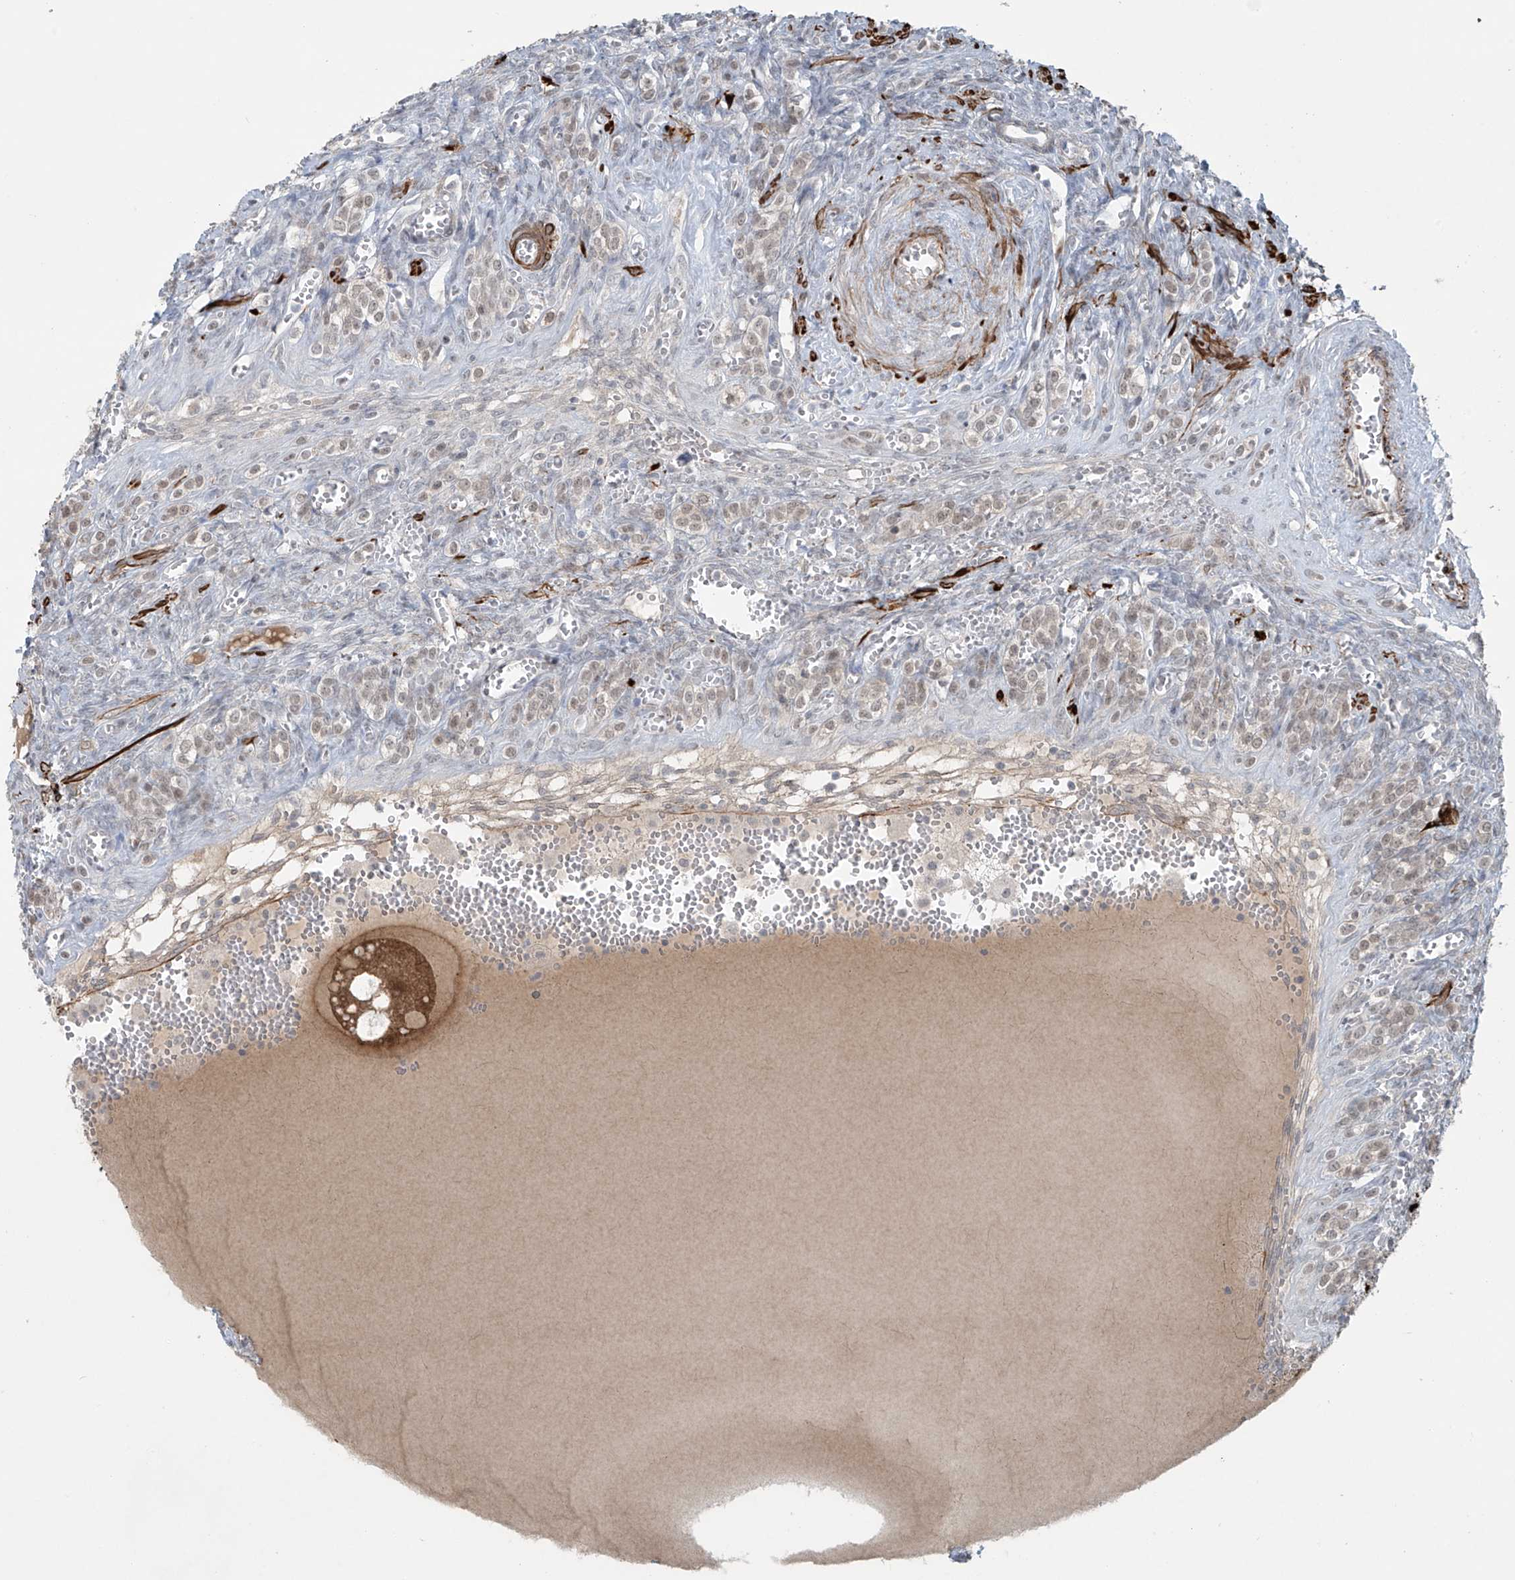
{"staining": {"intensity": "weak", "quantity": "<25%", "location": "cytoplasmic/membranous"}, "tissue": "ovary", "cell_type": "Ovarian stroma cells", "image_type": "normal", "snomed": [{"axis": "morphology", "description": "Normal tissue, NOS"}, {"axis": "topography", "description": "Ovary"}], "caption": "DAB (3,3'-diaminobenzidine) immunohistochemical staining of unremarkable human ovary demonstrates no significant positivity in ovarian stroma cells.", "gene": "RASGEF1A", "patient": {"sex": "female", "age": 41}}